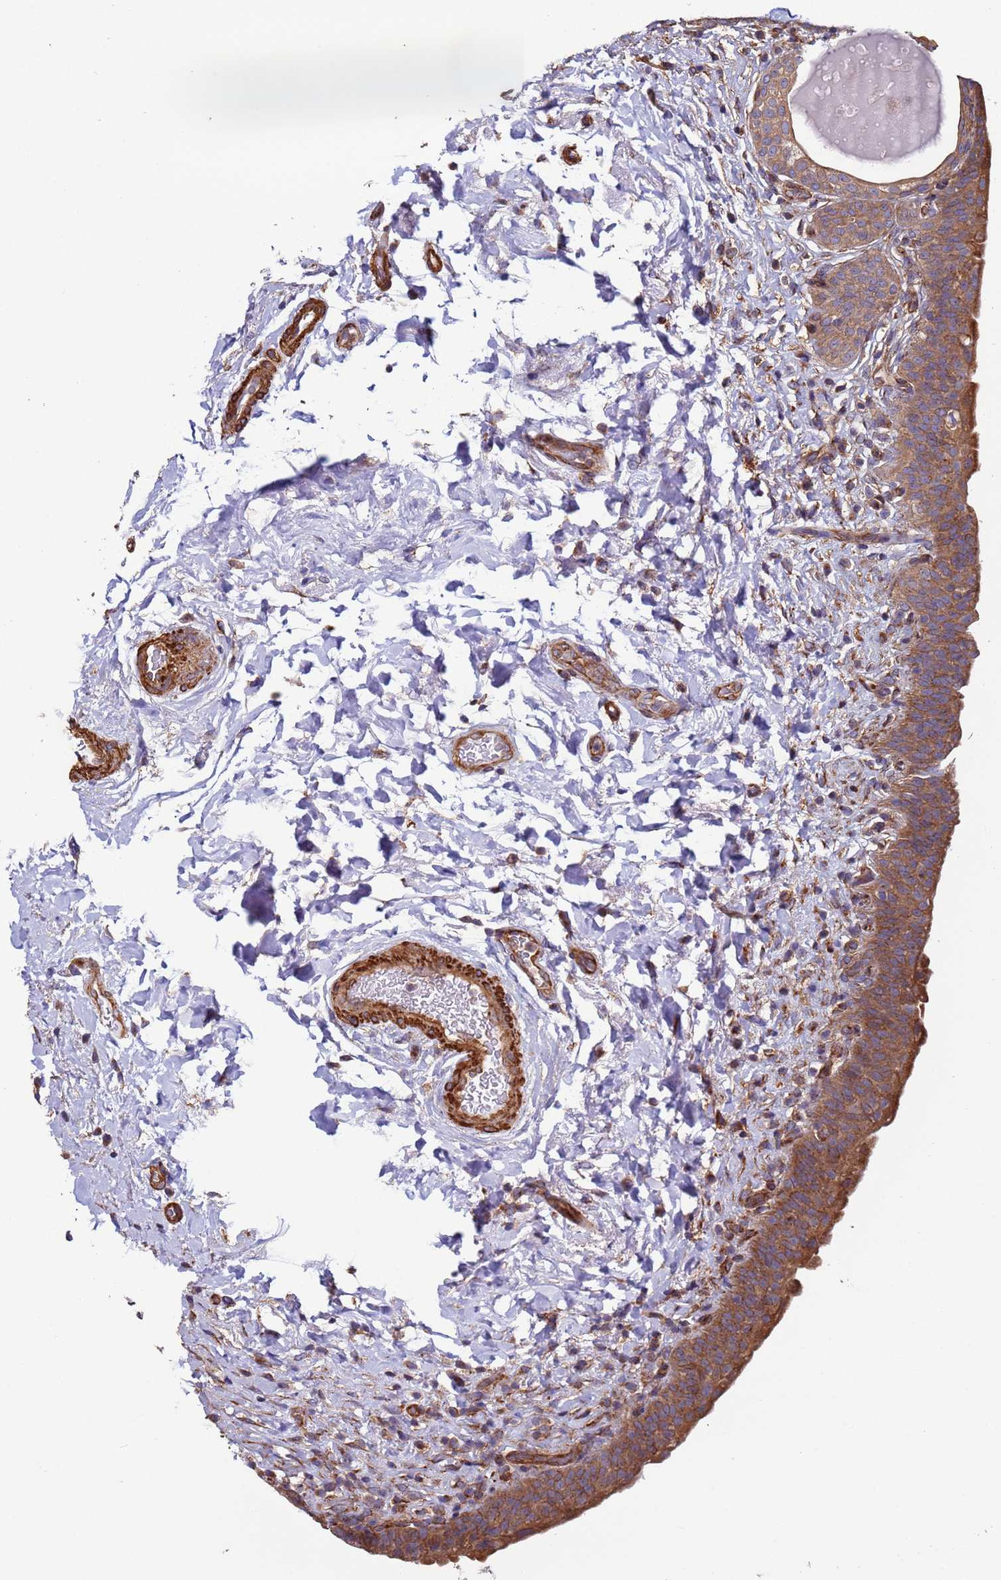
{"staining": {"intensity": "strong", "quantity": ">75%", "location": "cytoplasmic/membranous"}, "tissue": "urinary bladder", "cell_type": "Urothelial cells", "image_type": "normal", "snomed": [{"axis": "morphology", "description": "Normal tissue, NOS"}, {"axis": "topography", "description": "Urinary bladder"}], "caption": "Immunohistochemical staining of benign human urinary bladder exhibits >75% levels of strong cytoplasmic/membranous protein expression in about >75% of urothelial cells.", "gene": "ZBTB39", "patient": {"sex": "male", "age": 83}}